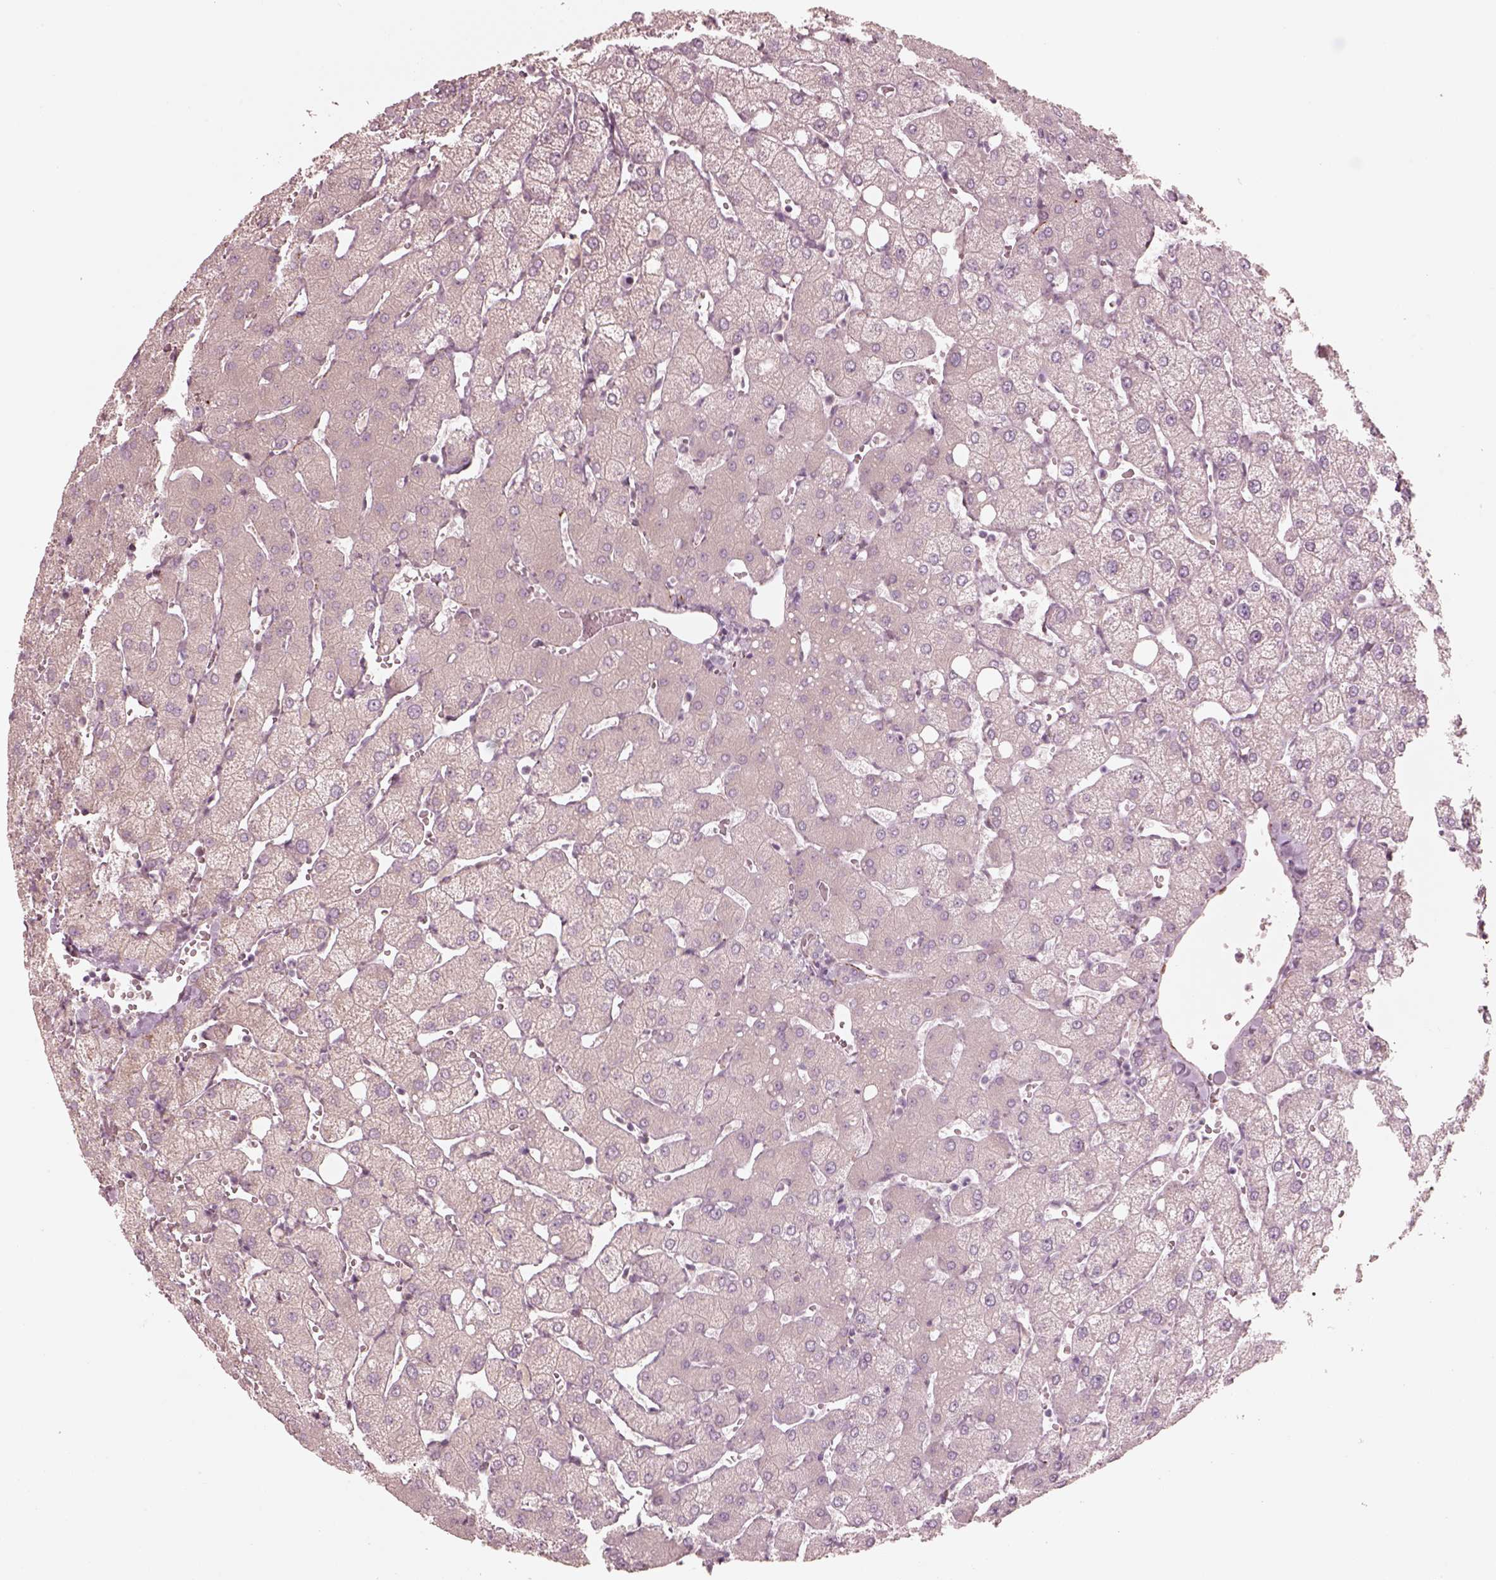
{"staining": {"intensity": "negative", "quantity": "none", "location": "none"}, "tissue": "liver", "cell_type": "Cholangiocytes", "image_type": "normal", "snomed": [{"axis": "morphology", "description": "Normal tissue, NOS"}, {"axis": "topography", "description": "Liver"}], "caption": "Histopathology image shows no protein positivity in cholangiocytes of normal liver.", "gene": "RAB3C", "patient": {"sex": "female", "age": 54}}